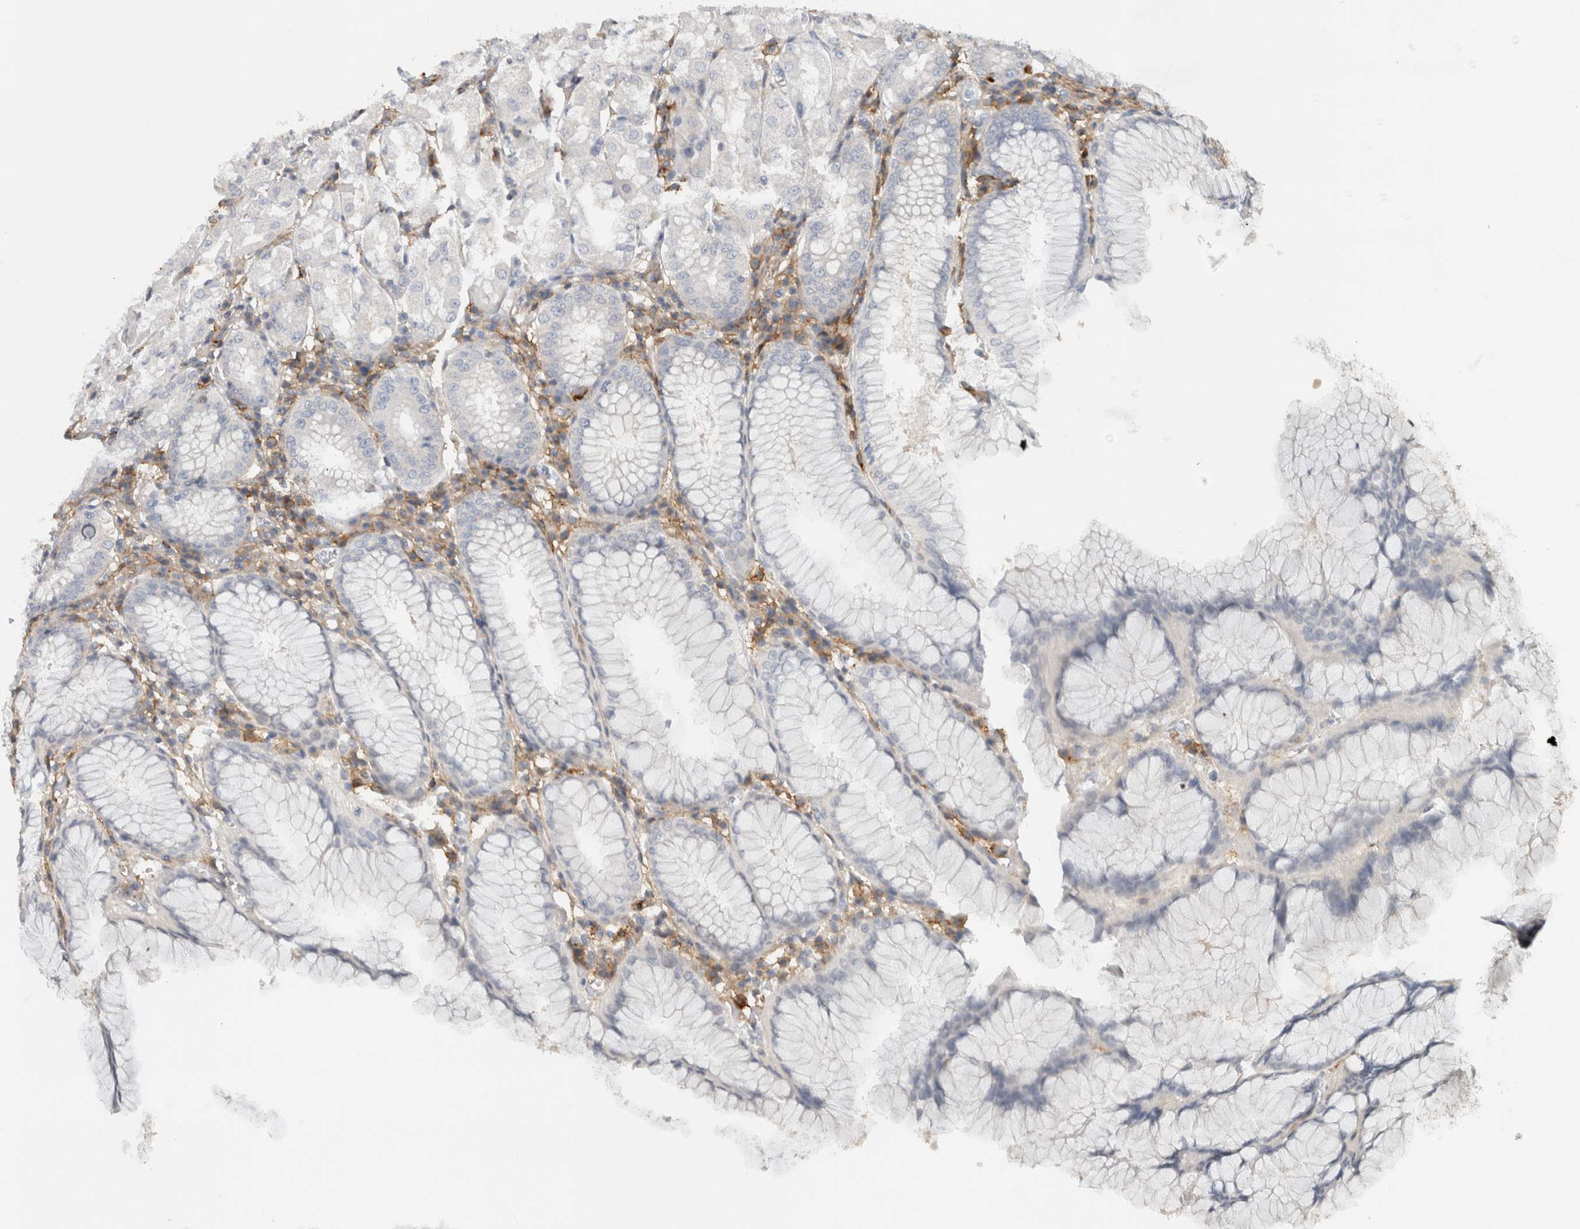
{"staining": {"intensity": "negative", "quantity": "none", "location": "none"}, "tissue": "stomach", "cell_type": "Glandular cells", "image_type": "normal", "snomed": [{"axis": "morphology", "description": "Normal tissue, NOS"}, {"axis": "topography", "description": "Stomach, lower"}], "caption": "An image of human stomach is negative for staining in glandular cells. Brightfield microscopy of immunohistochemistry (IHC) stained with DAB (3,3'-diaminobenzidine) (brown) and hematoxylin (blue), captured at high magnification.", "gene": "ERCC6L2", "patient": {"sex": "female", "age": 56}}